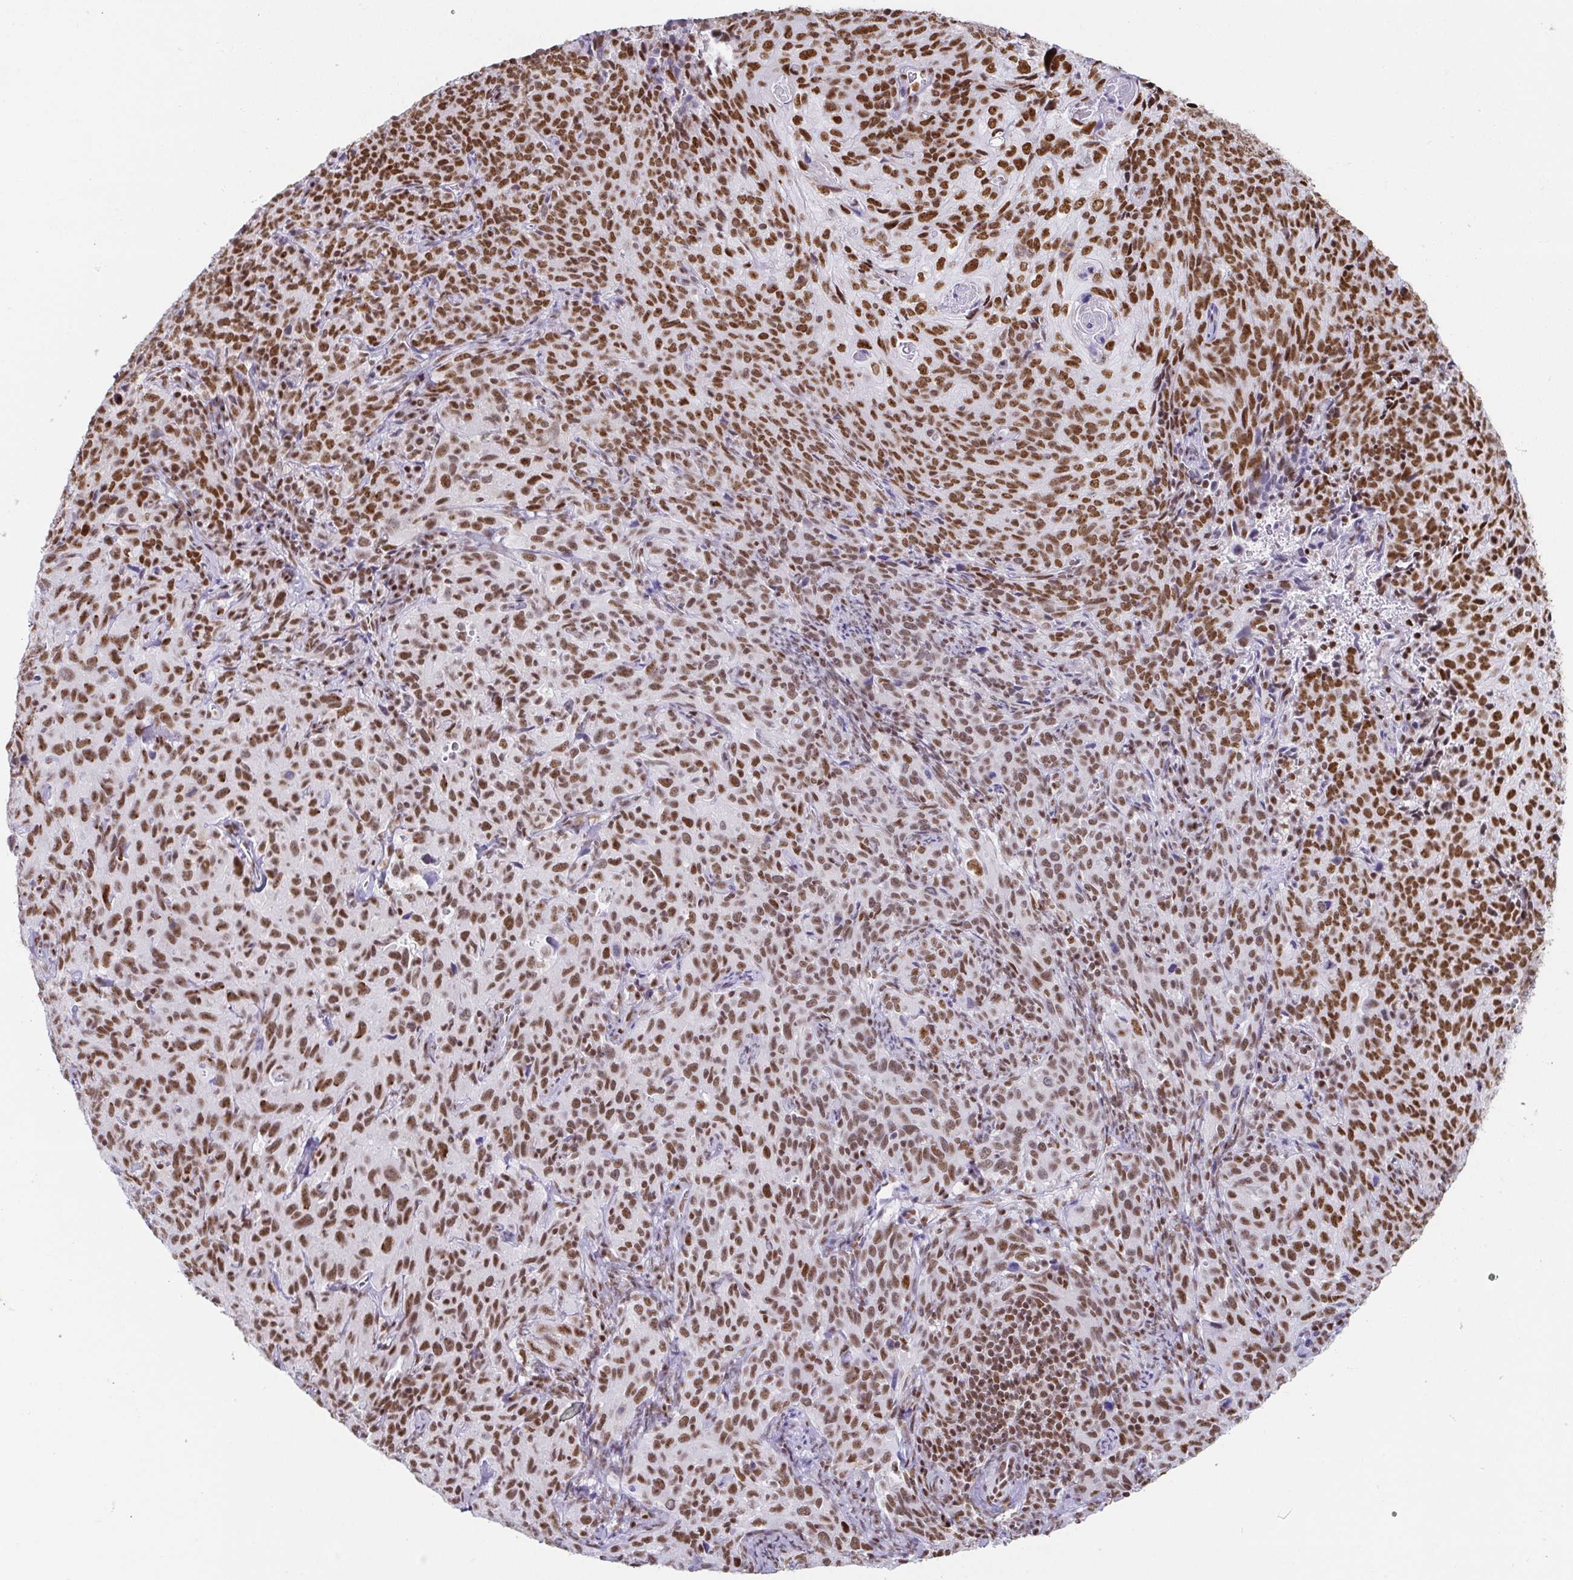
{"staining": {"intensity": "strong", "quantity": ">75%", "location": "nuclear"}, "tissue": "cervical cancer", "cell_type": "Tumor cells", "image_type": "cancer", "snomed": [{"axis": "morphology", "description": "Squamous cell carcinoma, NOS"}, {"axis": "topography", "description": "Cervix"}], "caption": "High-power microscopy captured an IHC photomicrograph of cervical cancer, revealing strong nuclear expression in about >75% of tumor cells.", "gene": "EWSR1", "patient": {"sex": "female", "age": 51}}